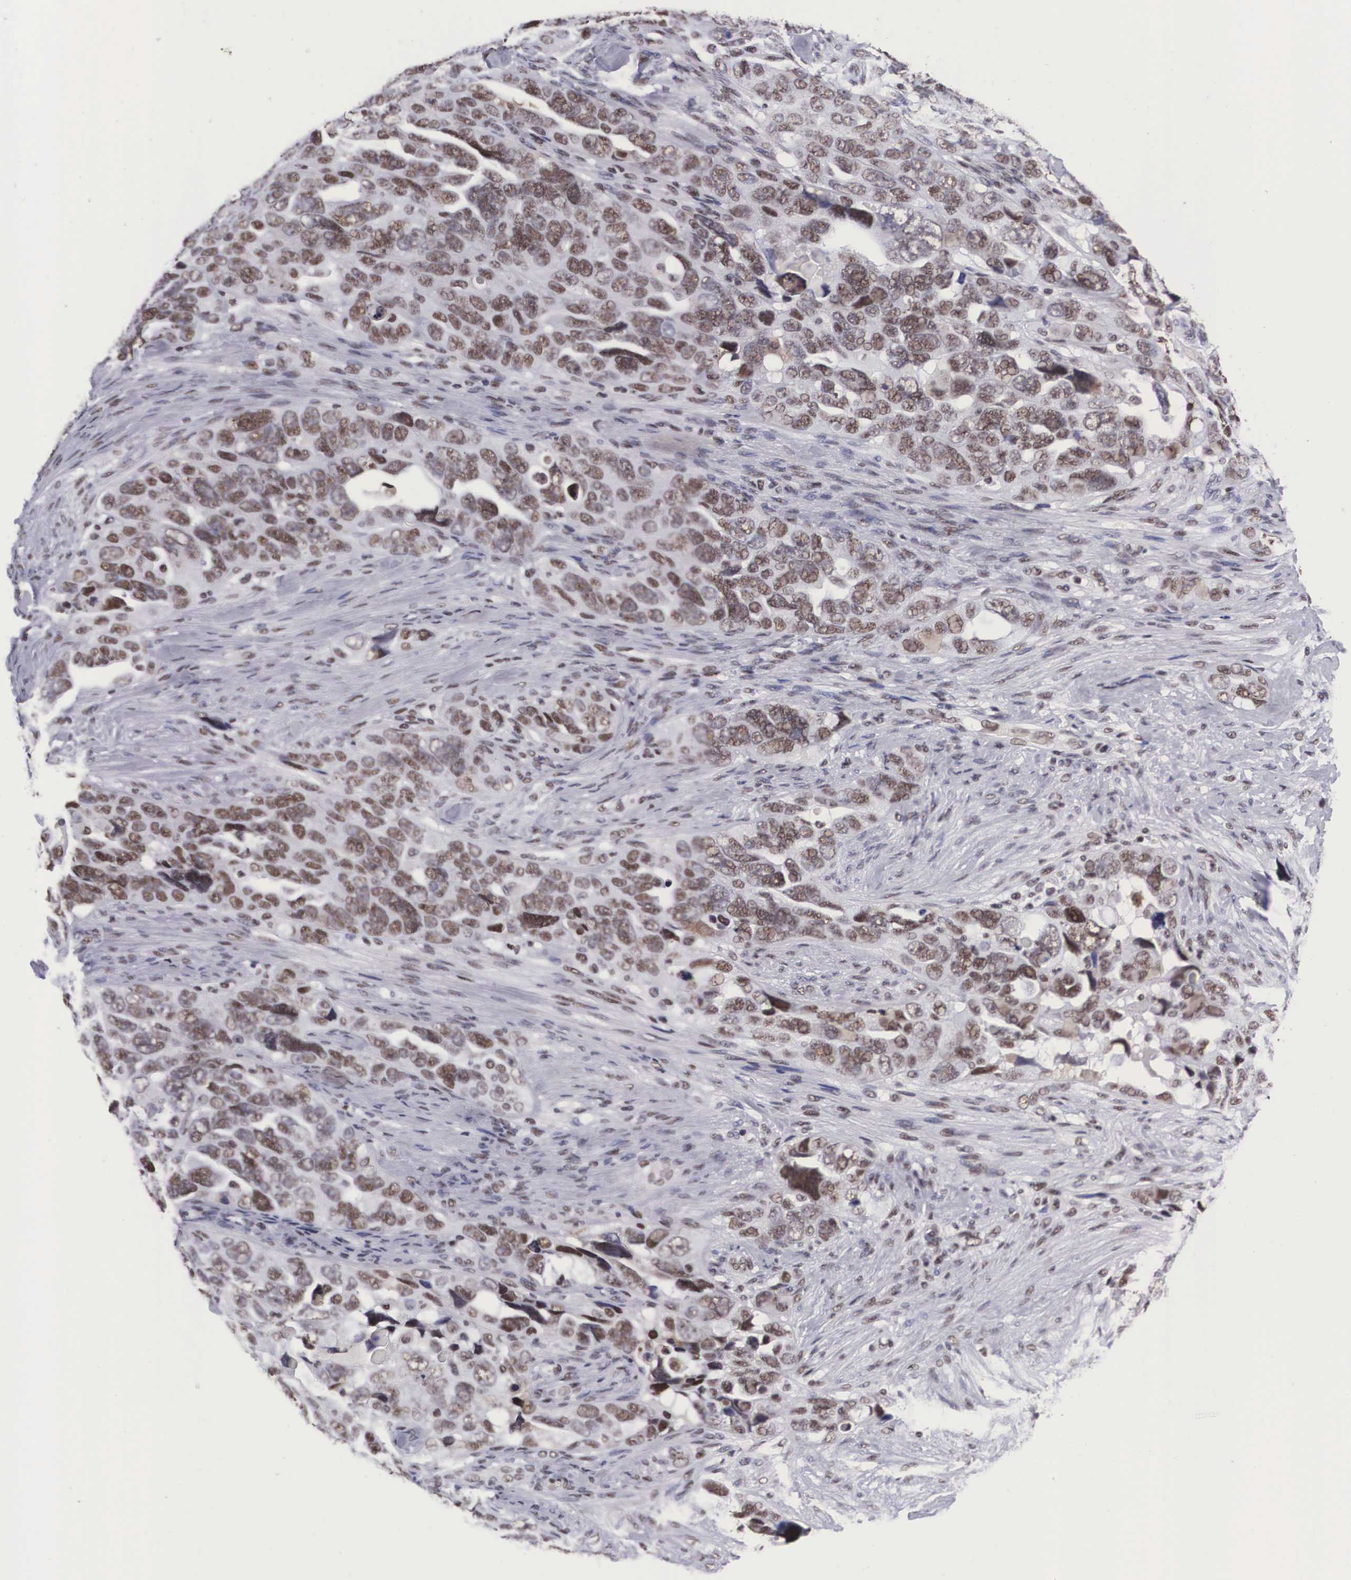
{"staining": {"intensity": "moderate", "quantity": ">75%", "location": "nuclear"}, "tissue": "ovarian cancer", "cell_type": "Tumor cells", "image_type": "cancer", "snomed": [{"axis": "morphology", "description": "Cystadenocarcinoma, serous, NOS"}, {"axis": "topography", "description": "Ovary"}], "caption": "Protein expression analysis of ovarian serous cystadenocarcinoma demonstrates moderate nuclear staining in about >75% of tumor cells. The staining is performed using DAB brown chromogen to label protein expression. The nuclei are counter-stained blue using hematoxylin.", "gene": "SF3A1", "patient": {"sex": "female", "age": 63}}